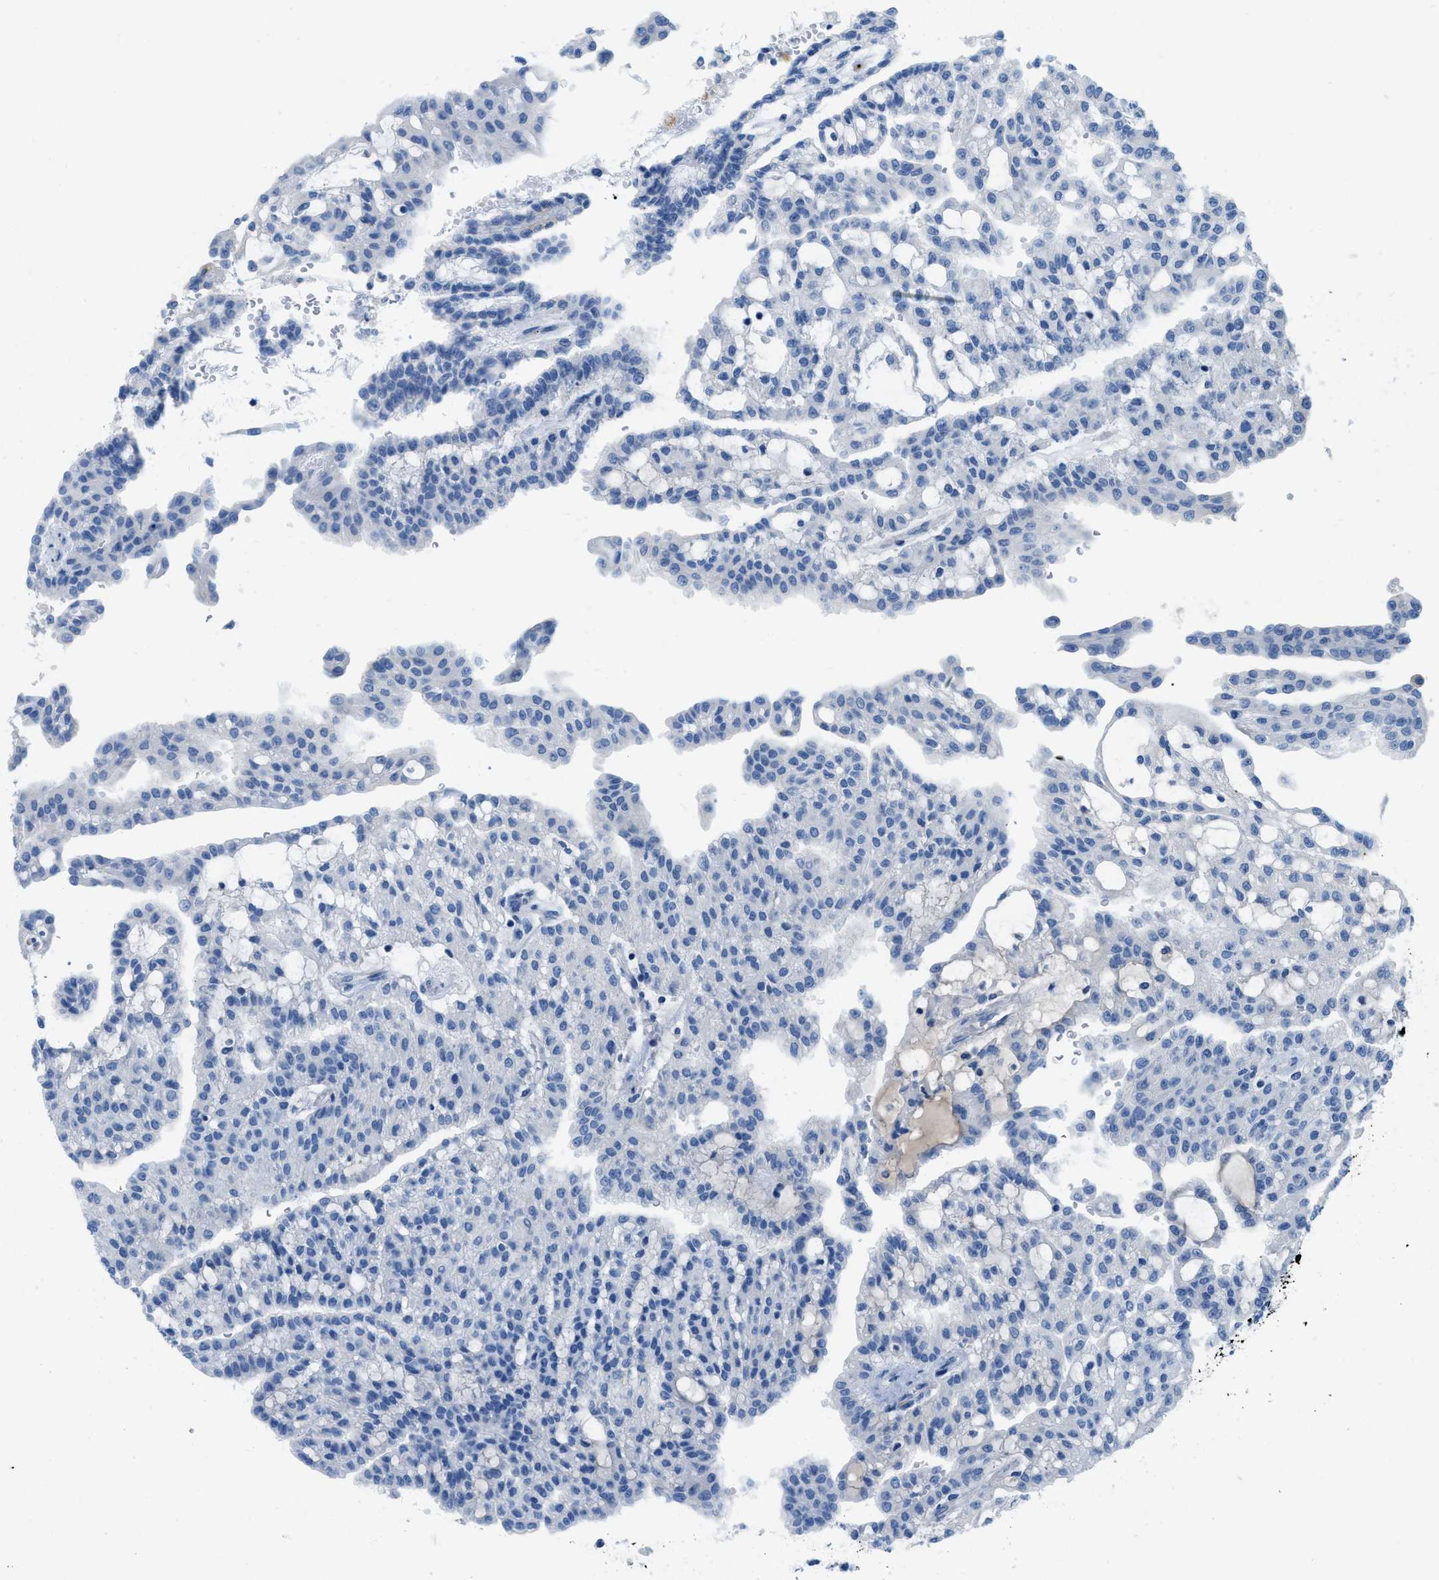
{"staining": {"intensity": "negative", "quantity": "none", "location": "none"}, "tissue": "renal cancer", "cell_type": "Tumor cells", "image_type": "cancer", "snomed": [{"axis": "morphology", "description": "Adenocarcinoma, NOS"}, {"axis": "topography", "description": "Kidney"}], "caption": "DAB immunohistochemical staining of human renal adenocarcinoma displays no significant staining in tumor cells.", "gene": "XCR1", "patient": {"sex": "male", "age": 63}}